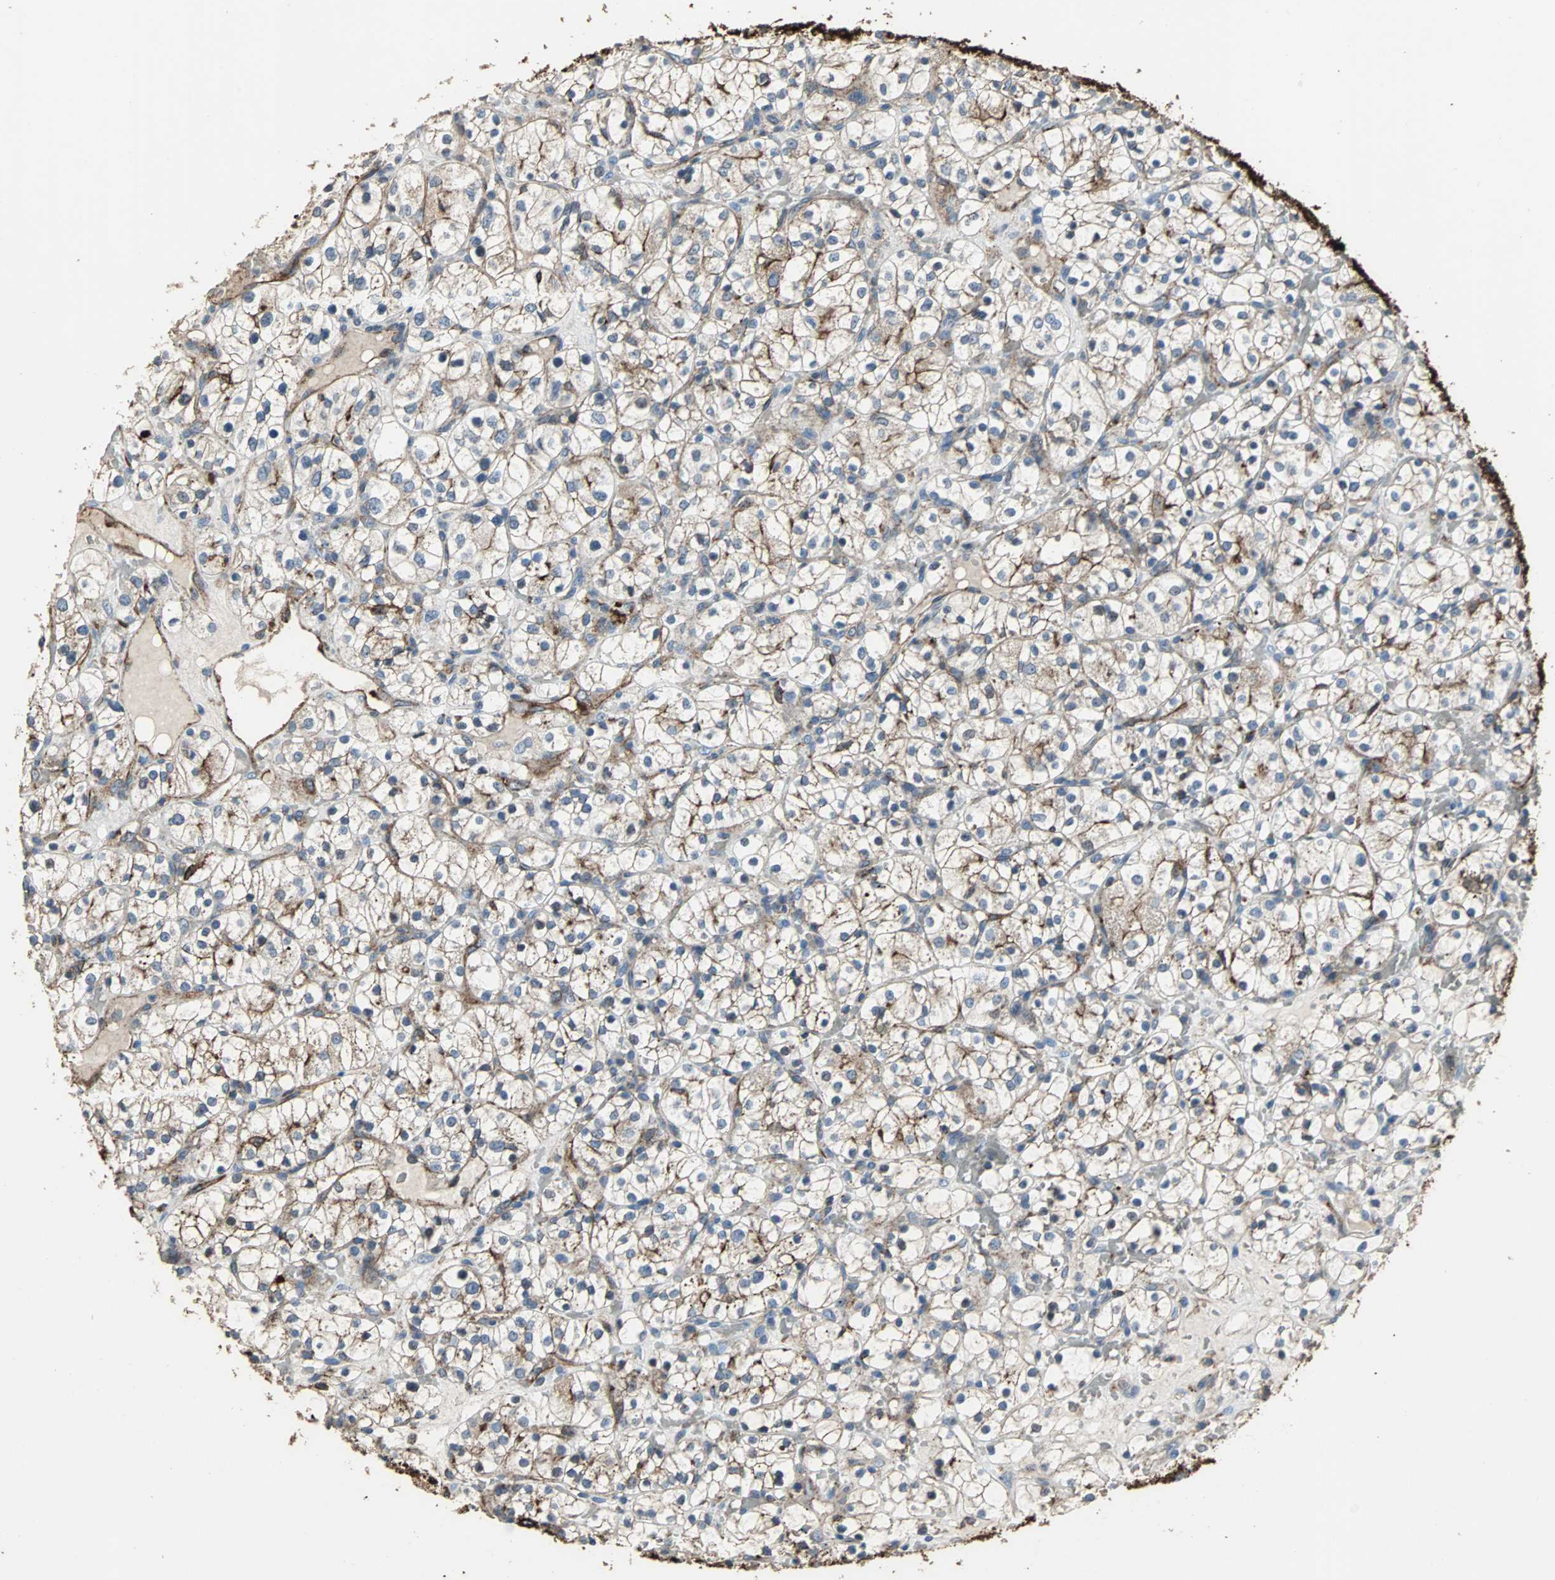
{"staining": {"intensity": "weak", "quantity": ">75%", "location": "cytoplasmic/membranous"}, "tissue": "renal cancer", "cell_type": "Tumor cells", "image_type": "cancer", "snomed": [{"axis": "morphology", "description": "Adenocarcinoma, NOS"}, {"axis": "topography", "description": "Kidney"}], "caption": "Immunohistochemistry (IHC) of renal adenocarcinoma shows low levels of weak cytoplasmic/membranous positivity in about >75% of tumor cells.", "gene": "F11R", "patient": {"sex": "female", "age": 60}}